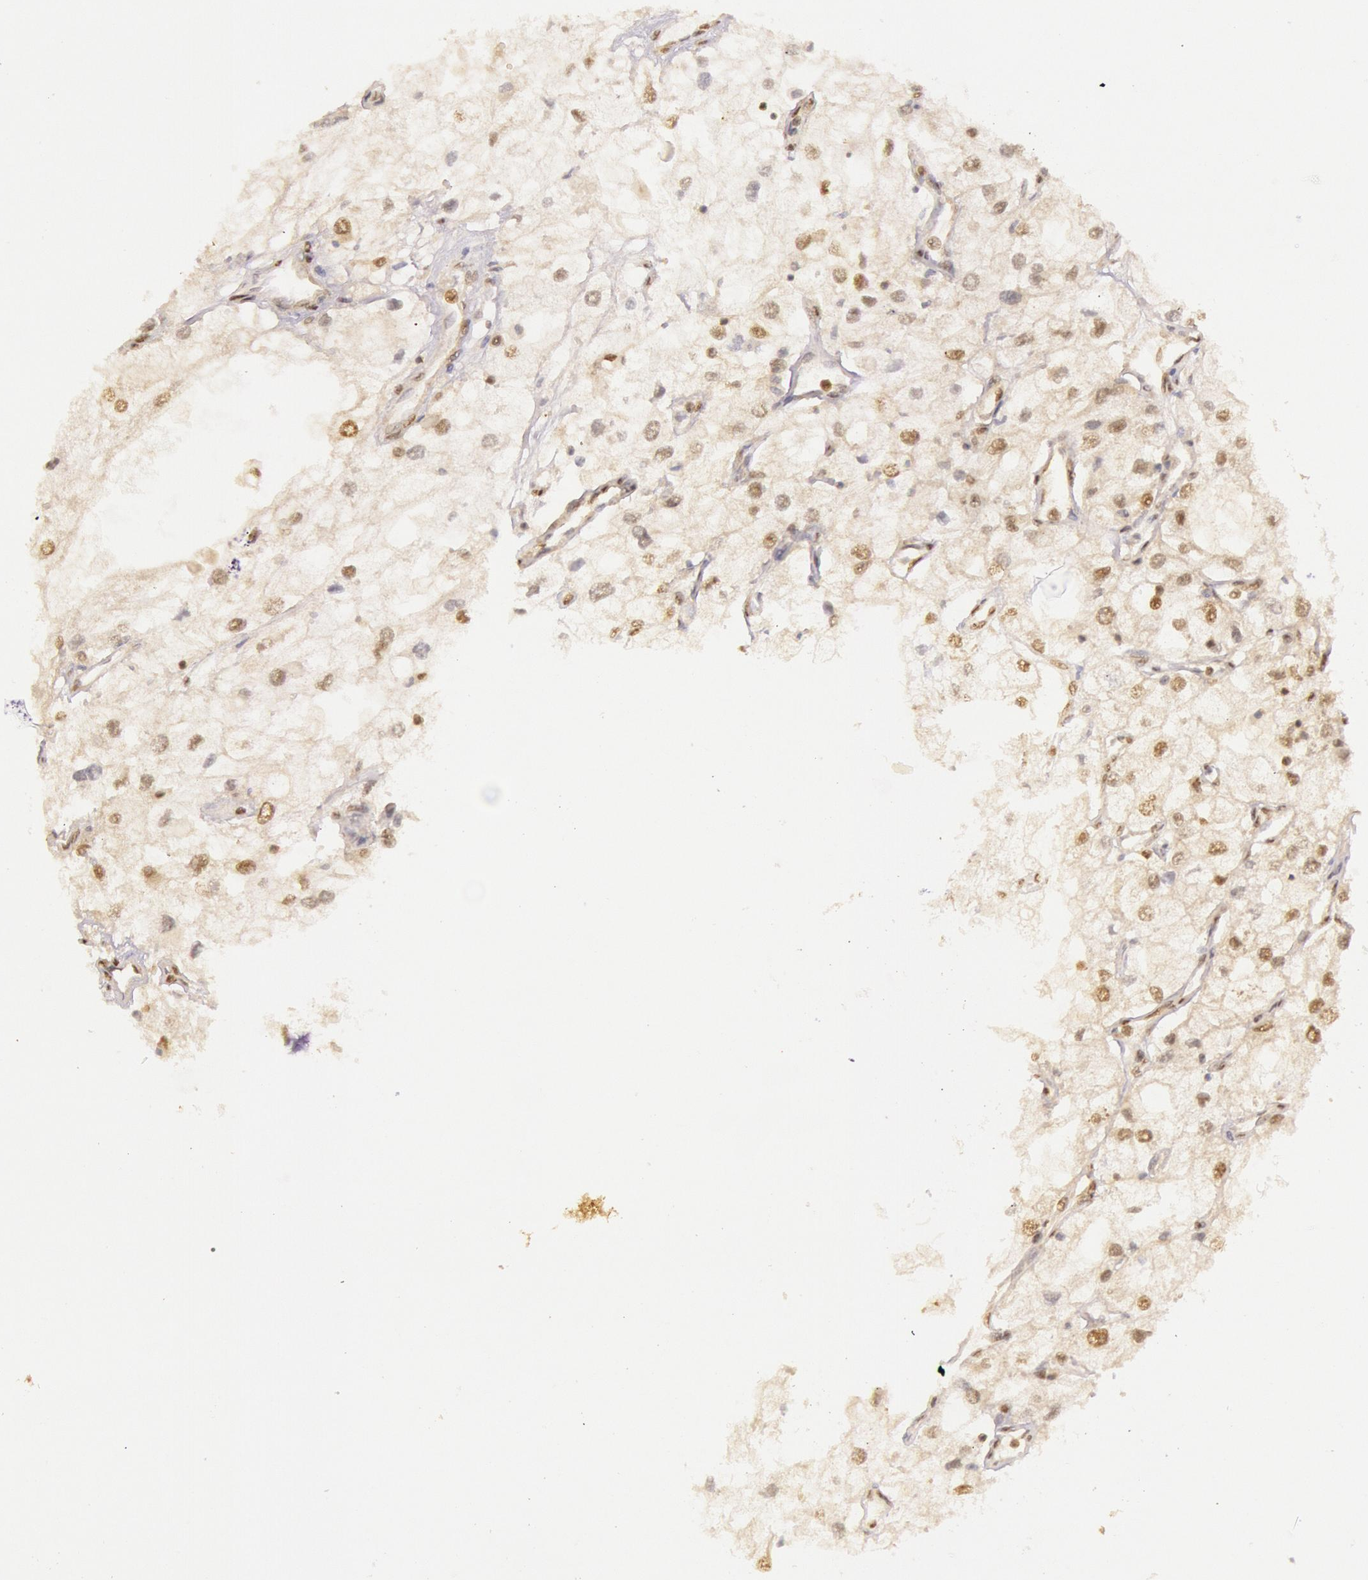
{"staining": {"intensity": "weak", "quantity": ">75%", "location": "cytoplasmic/membranous,nuclear"}, "tissue": "renal cancer", "cell_type": "Tumor cells", "image_type": "cancer", "snomed": [{"axis": "morphology", "description": "Adenocarcinoma, NOS"}, {"axis": "topography", "description": "Kidney"}], "caption": "Protein staining of adenocarcinoma (renal) tissue demonstrates weak cytoplasmic/membranous and nuclear staining in approximately >75% of tumor cells.", "gene": "RTL10", "patient": {"sex": "male", "age": 57}}